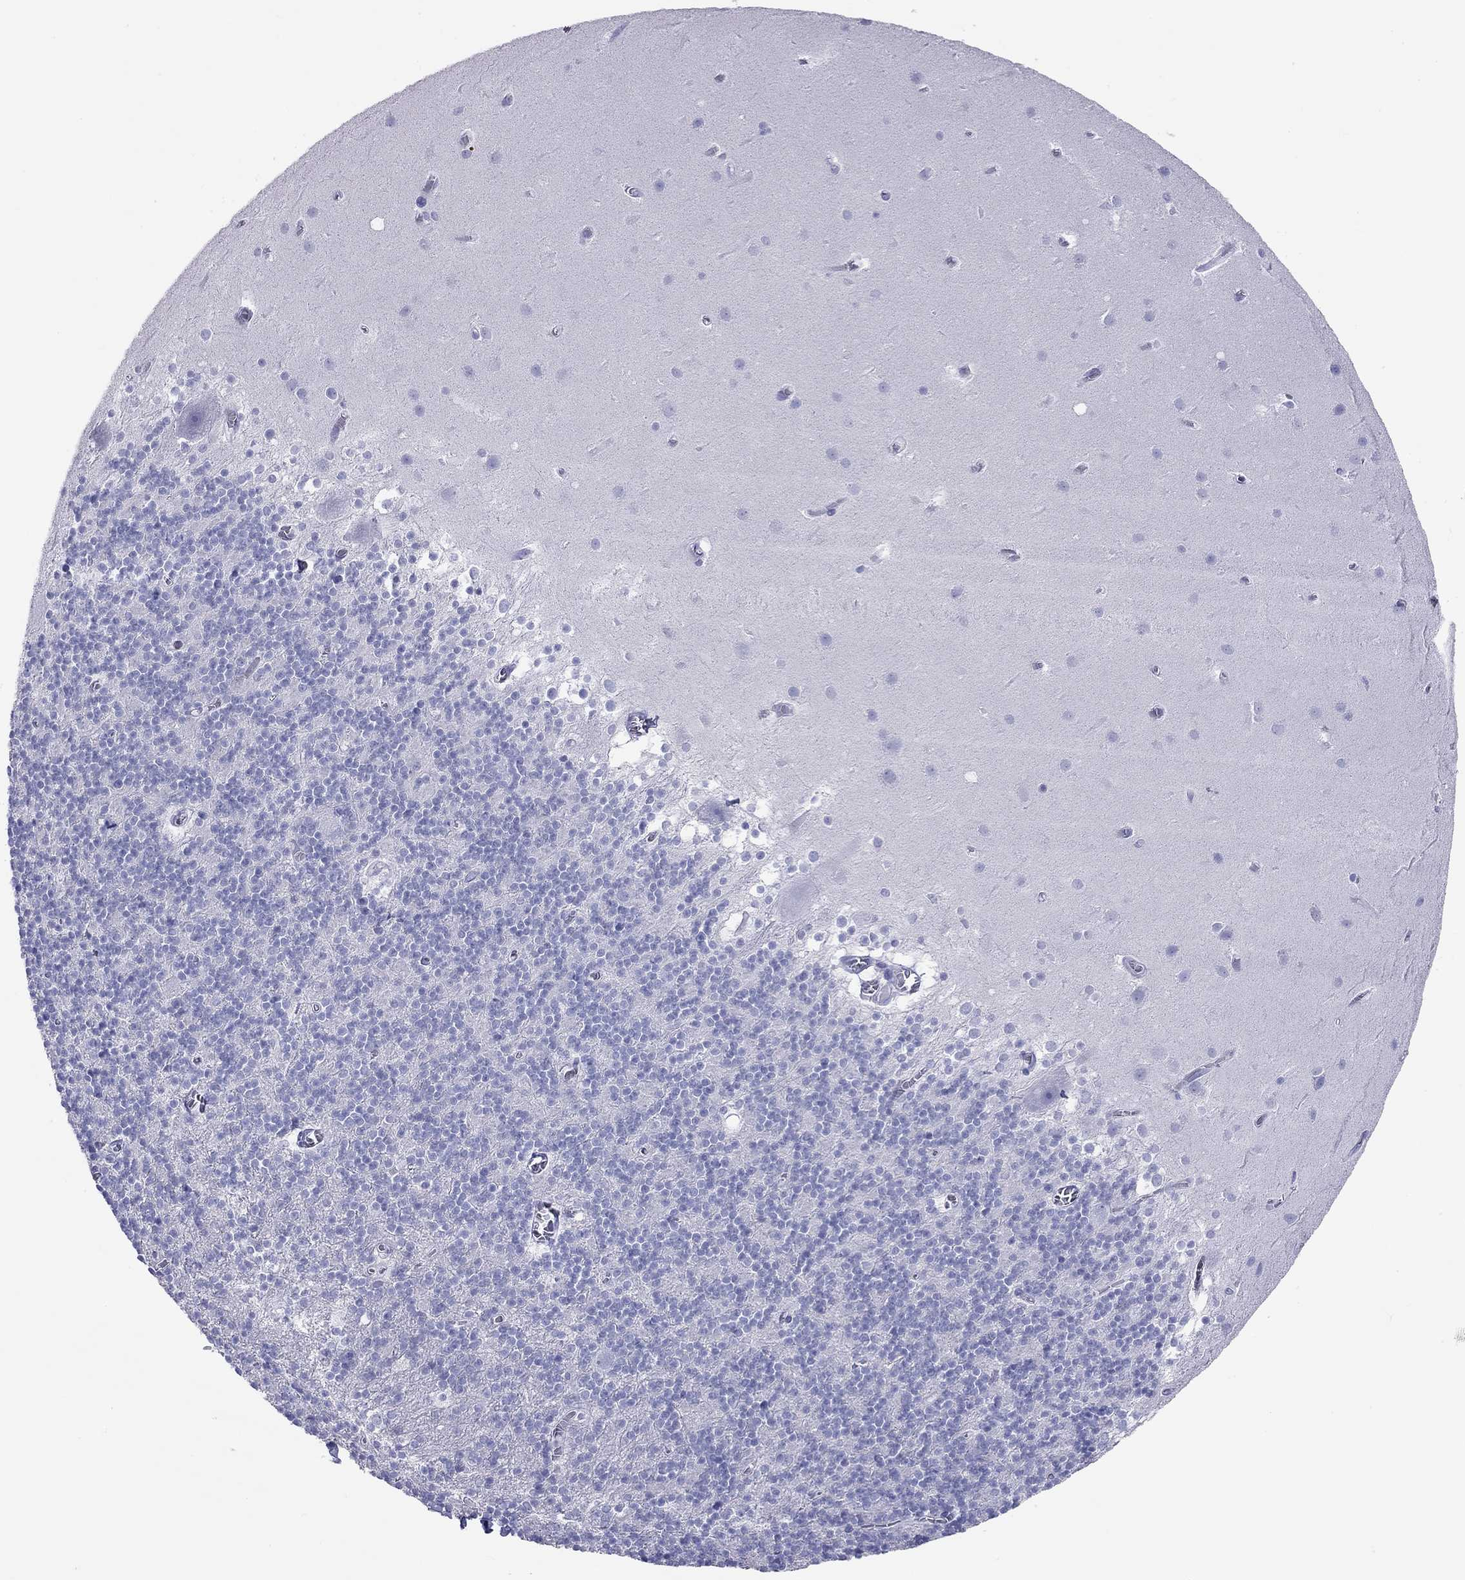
{"staining": {"intensity": "negative", "quantity": "none", "location": "none"}, "tissue": "cerebellum", "cell_type": "Cells in granular layer", "image_type": "normal", "snomed": [{"axis": "morphology", "description": "Normal tissue, NOS"}, {"axis": "topography", "description": "Cerebellum"}], "caption": "Human cerebellum stained for a protein using immunohistochemistry (IHC) displays no expression in cells in granular layer.", "gene": "DPY19L2", "patient": {"sex": "male", "age": 70}}